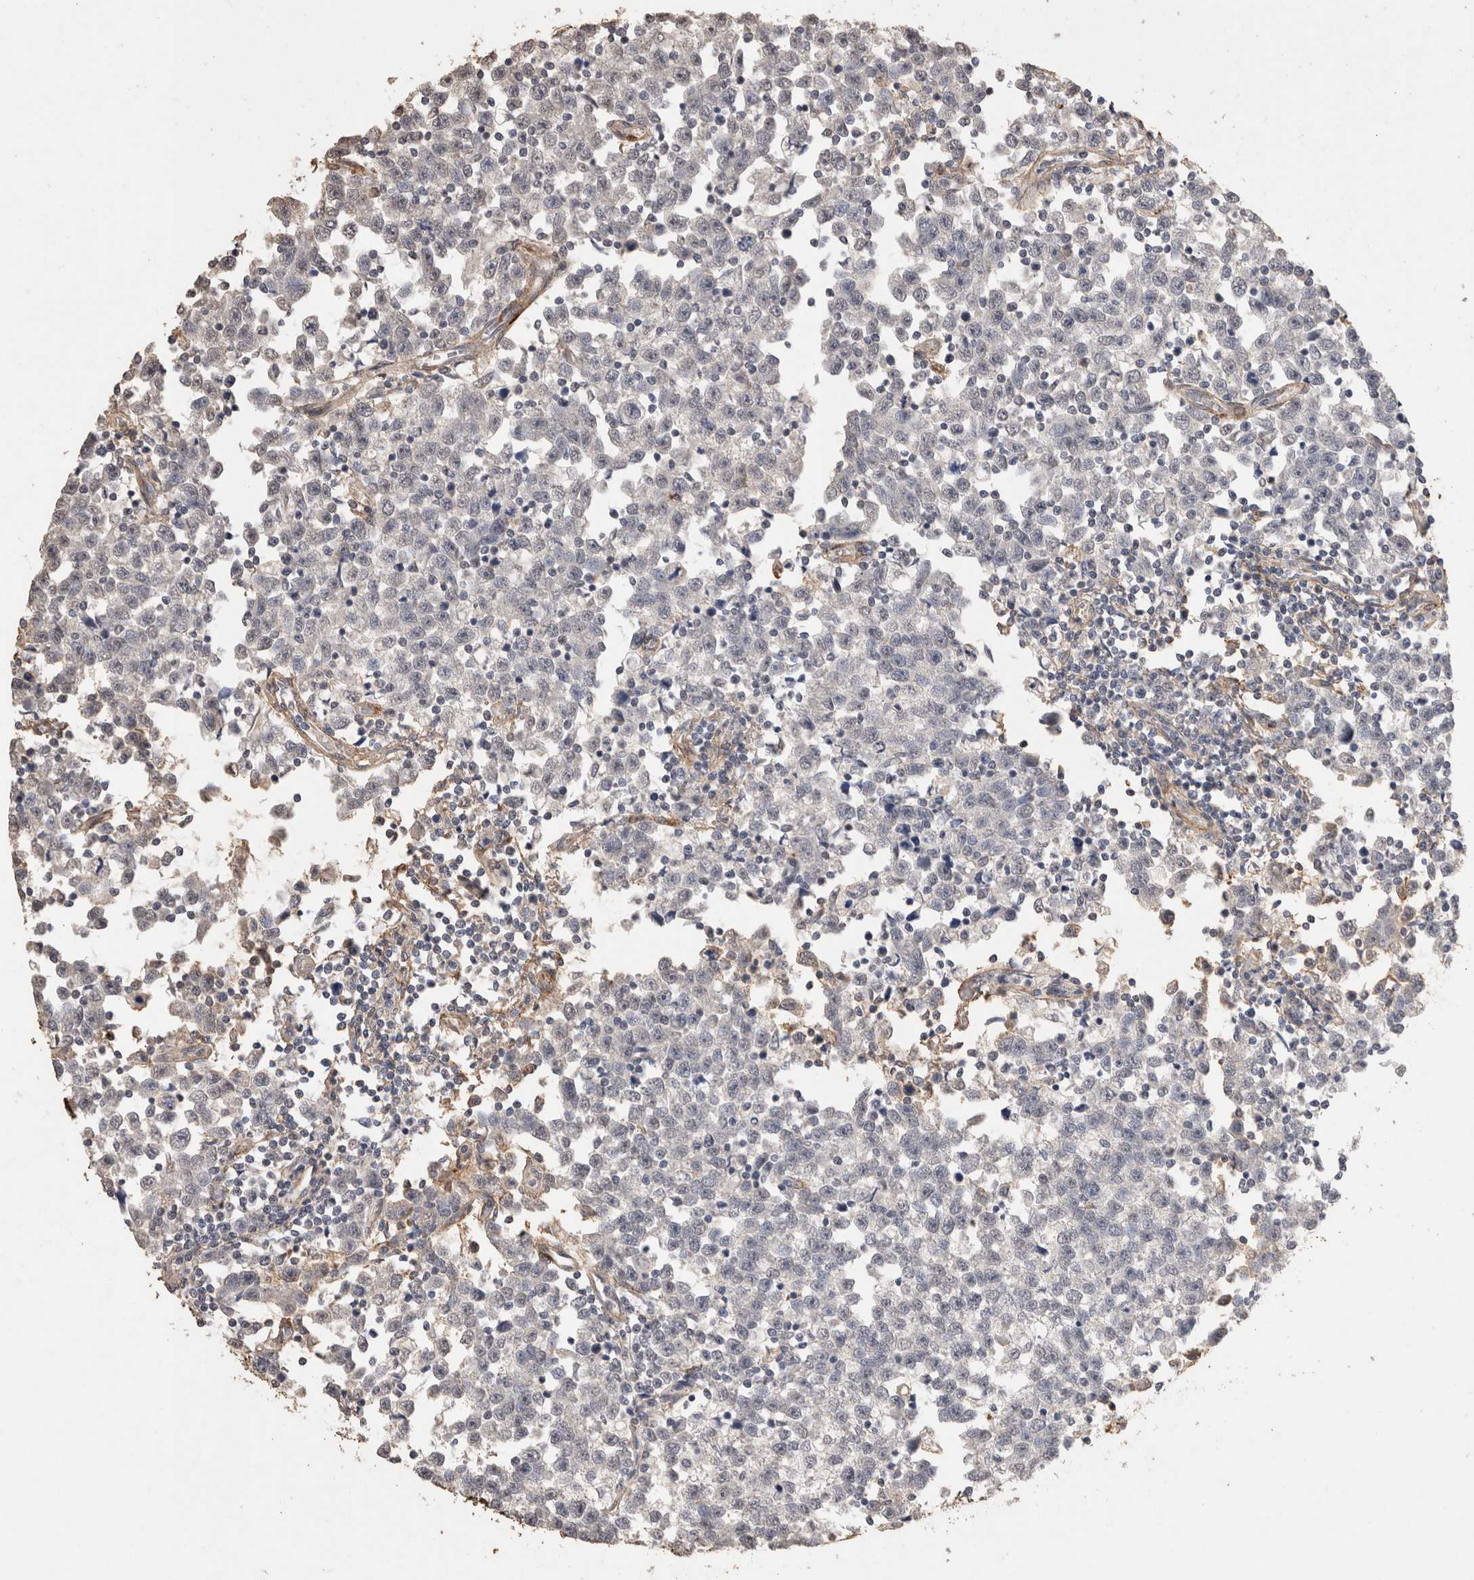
{"staining": {"intensity": "negative", "quantity": "none", "location": "none"}, "tissue": "testis cancer", "cell_type": "Tumor cells", "image_type": "cancer", "snomed": [{"axis": "morphology", "description": "Seminoma, NOS"}, {"axis": "topography", "description": "Testis"}], "caption": "High power microscopy micrograph of an immunohistochemistry histopathology image of testis cancer (seminoma), revealing no significant positivity in tumor cells.", "gene": "C1QTNF5", "patient": {"sex": "male", "age": 43}}